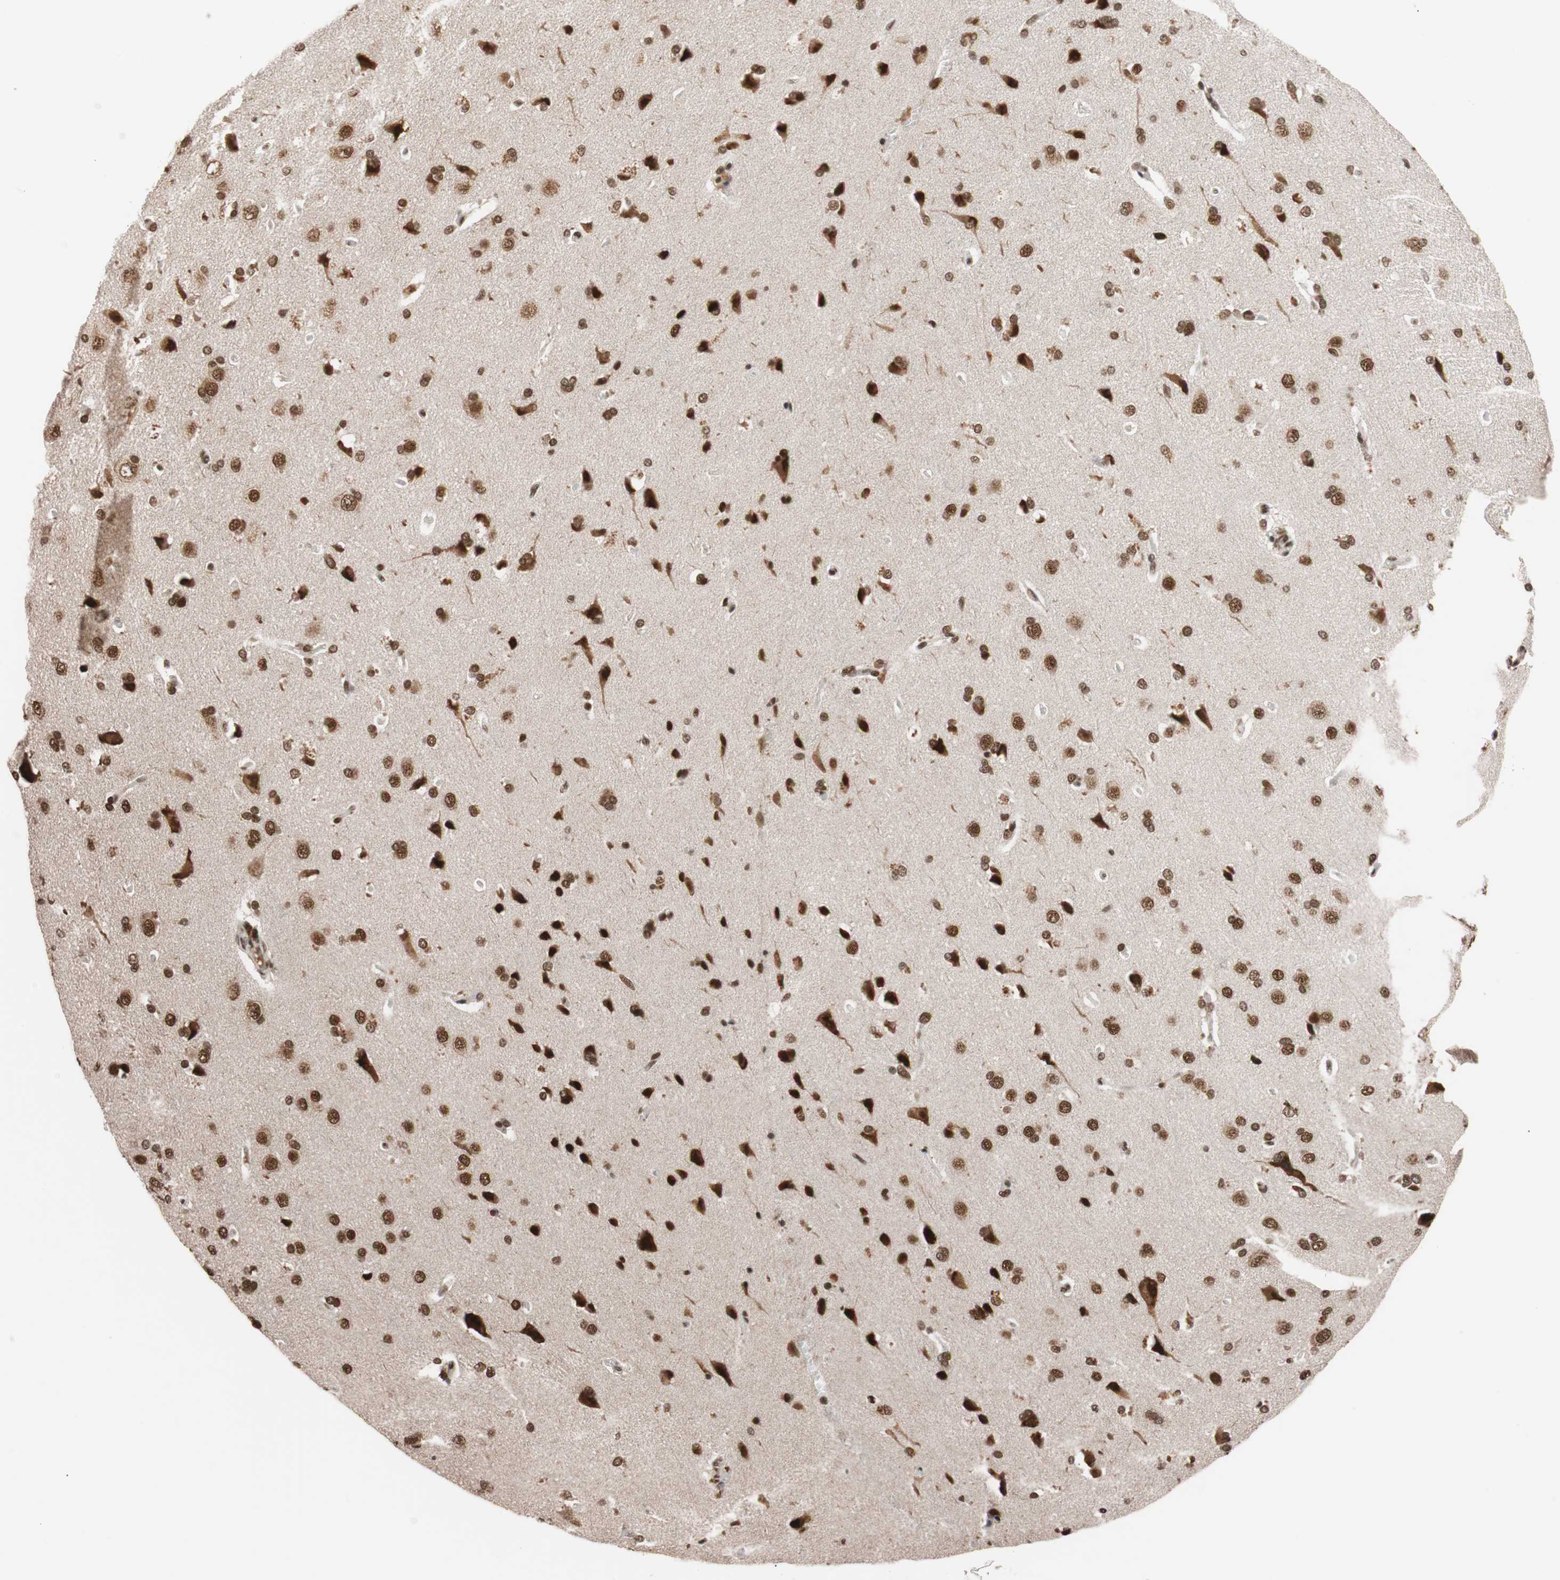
{"staining": {"intensity": "moderate", "quantity": "25%-75%", "location": "nuclear"}, "tissue": "cerebral cortex", "cell_type": "Endothelial cells", "image_type": "normal", "snomed": [{"axis": "morphology", "description": "Normal tissue, NOS"}, {"axis": "topography", "description": "Cerebral cortex"}], "caption": "Immunohistochemistry photomicrograph of benign cerebral cortex: cerebral cortex stained using IHC demonstrates medium levels of moderate protein expression localized specifically in the nuclear of endothelial cells, appearing as a nuclear brown color.", "gene": "CHAMP1", "patient": {"sex": "male", "age": 62}}